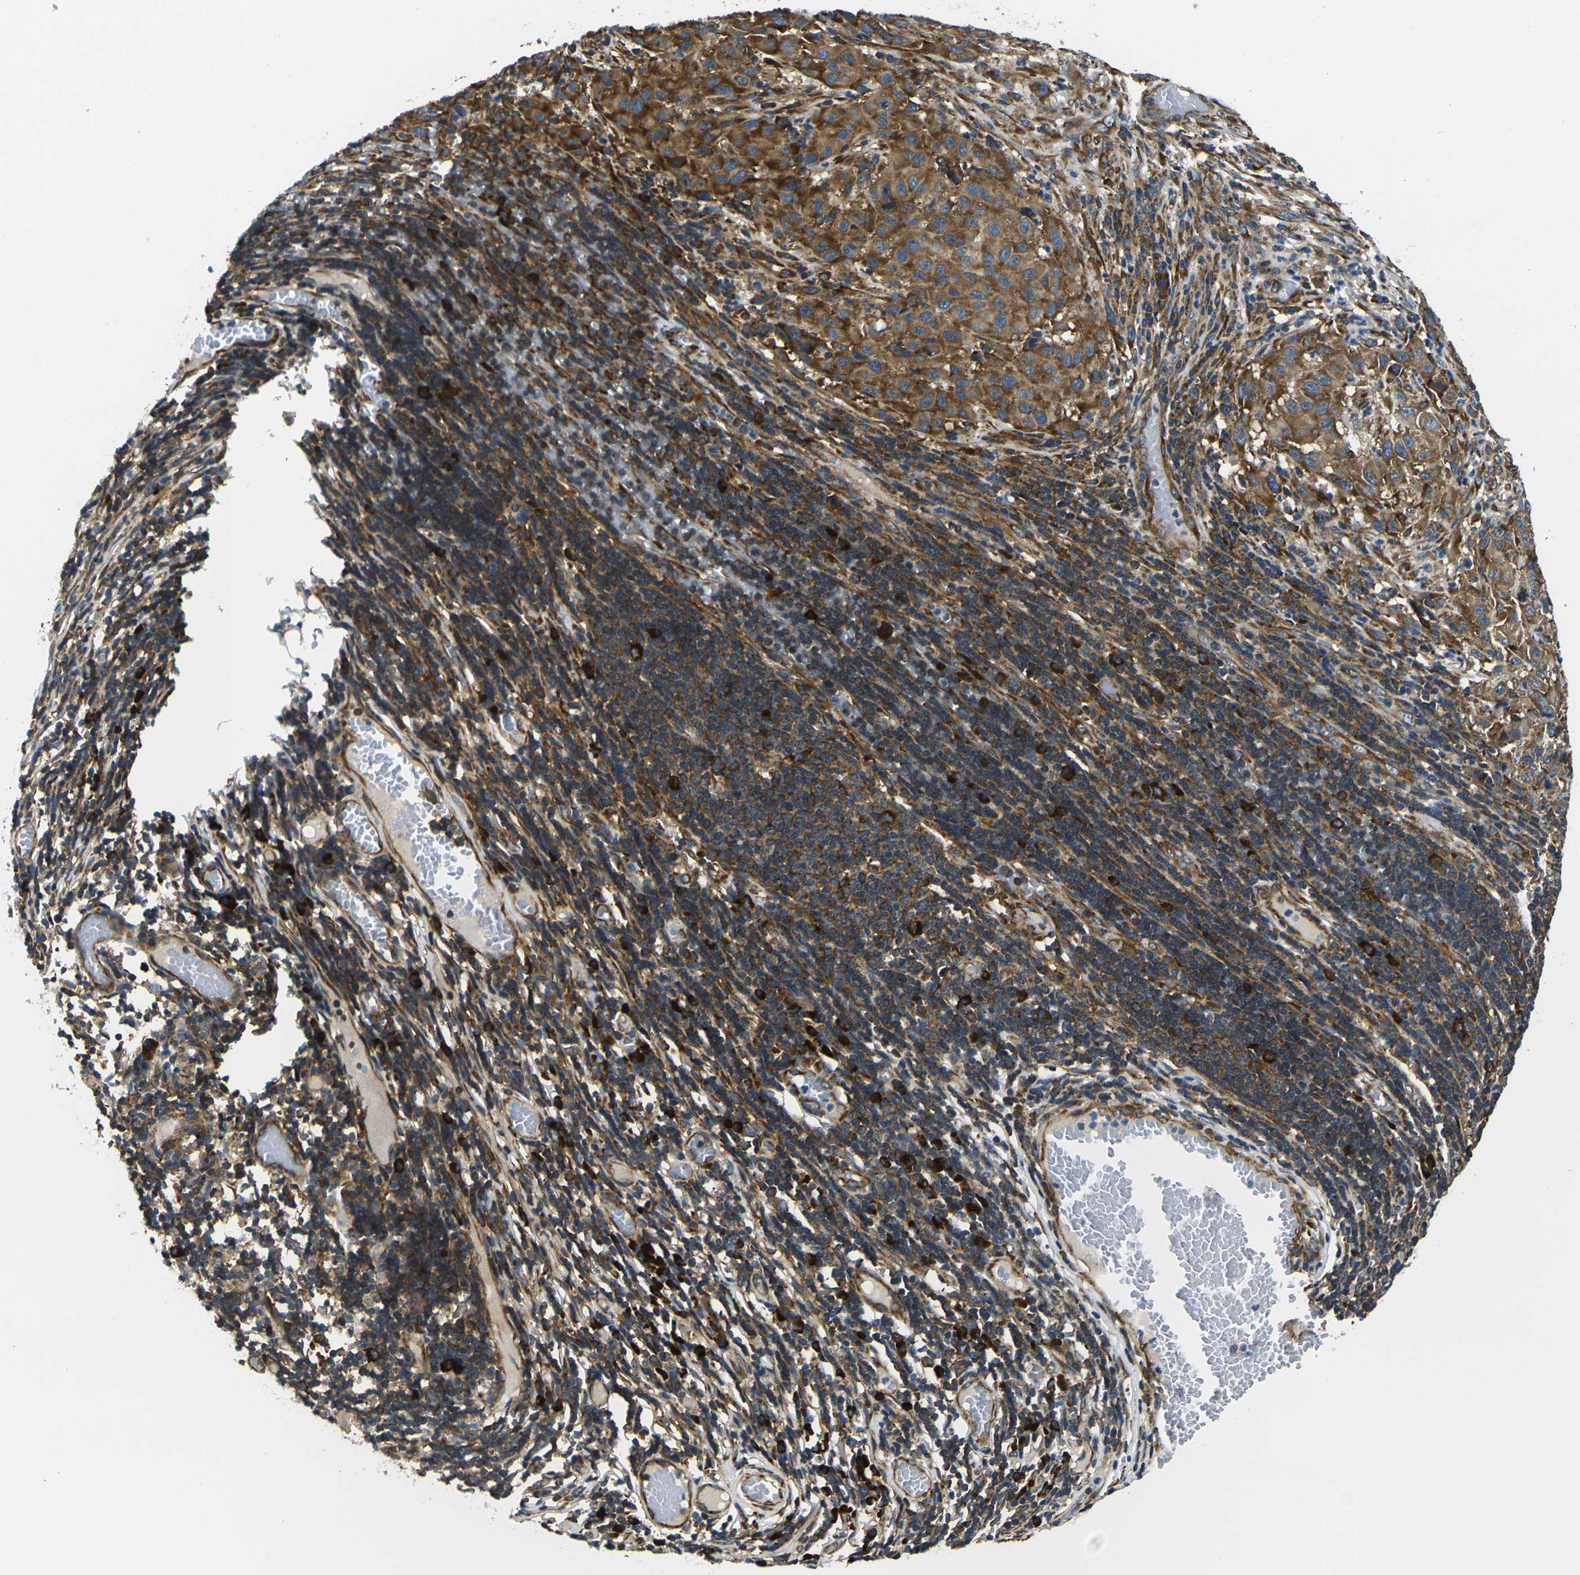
{"staining": {"intensity": "strong", "quantity": ">75%", "location": "cytoplasmic/membranous"}, "tissue": "melanoma", "cell_type": "Tumor cells", "image_type": "cancer", "snomed": [{"axis": "morphology", "description": "Malignant melanoma, Metastatic site"}, {"axis": "topography", "description": "Lymph node"}], "caption": "Immunohistochemical staining of human malignant melanoma (metastatic site) displays strong cytoplasmic/membranous protein expression in approximately >75% of tumor cells.", "gene": "RPSA", "patient": {"sex": "male", "age": 61}}